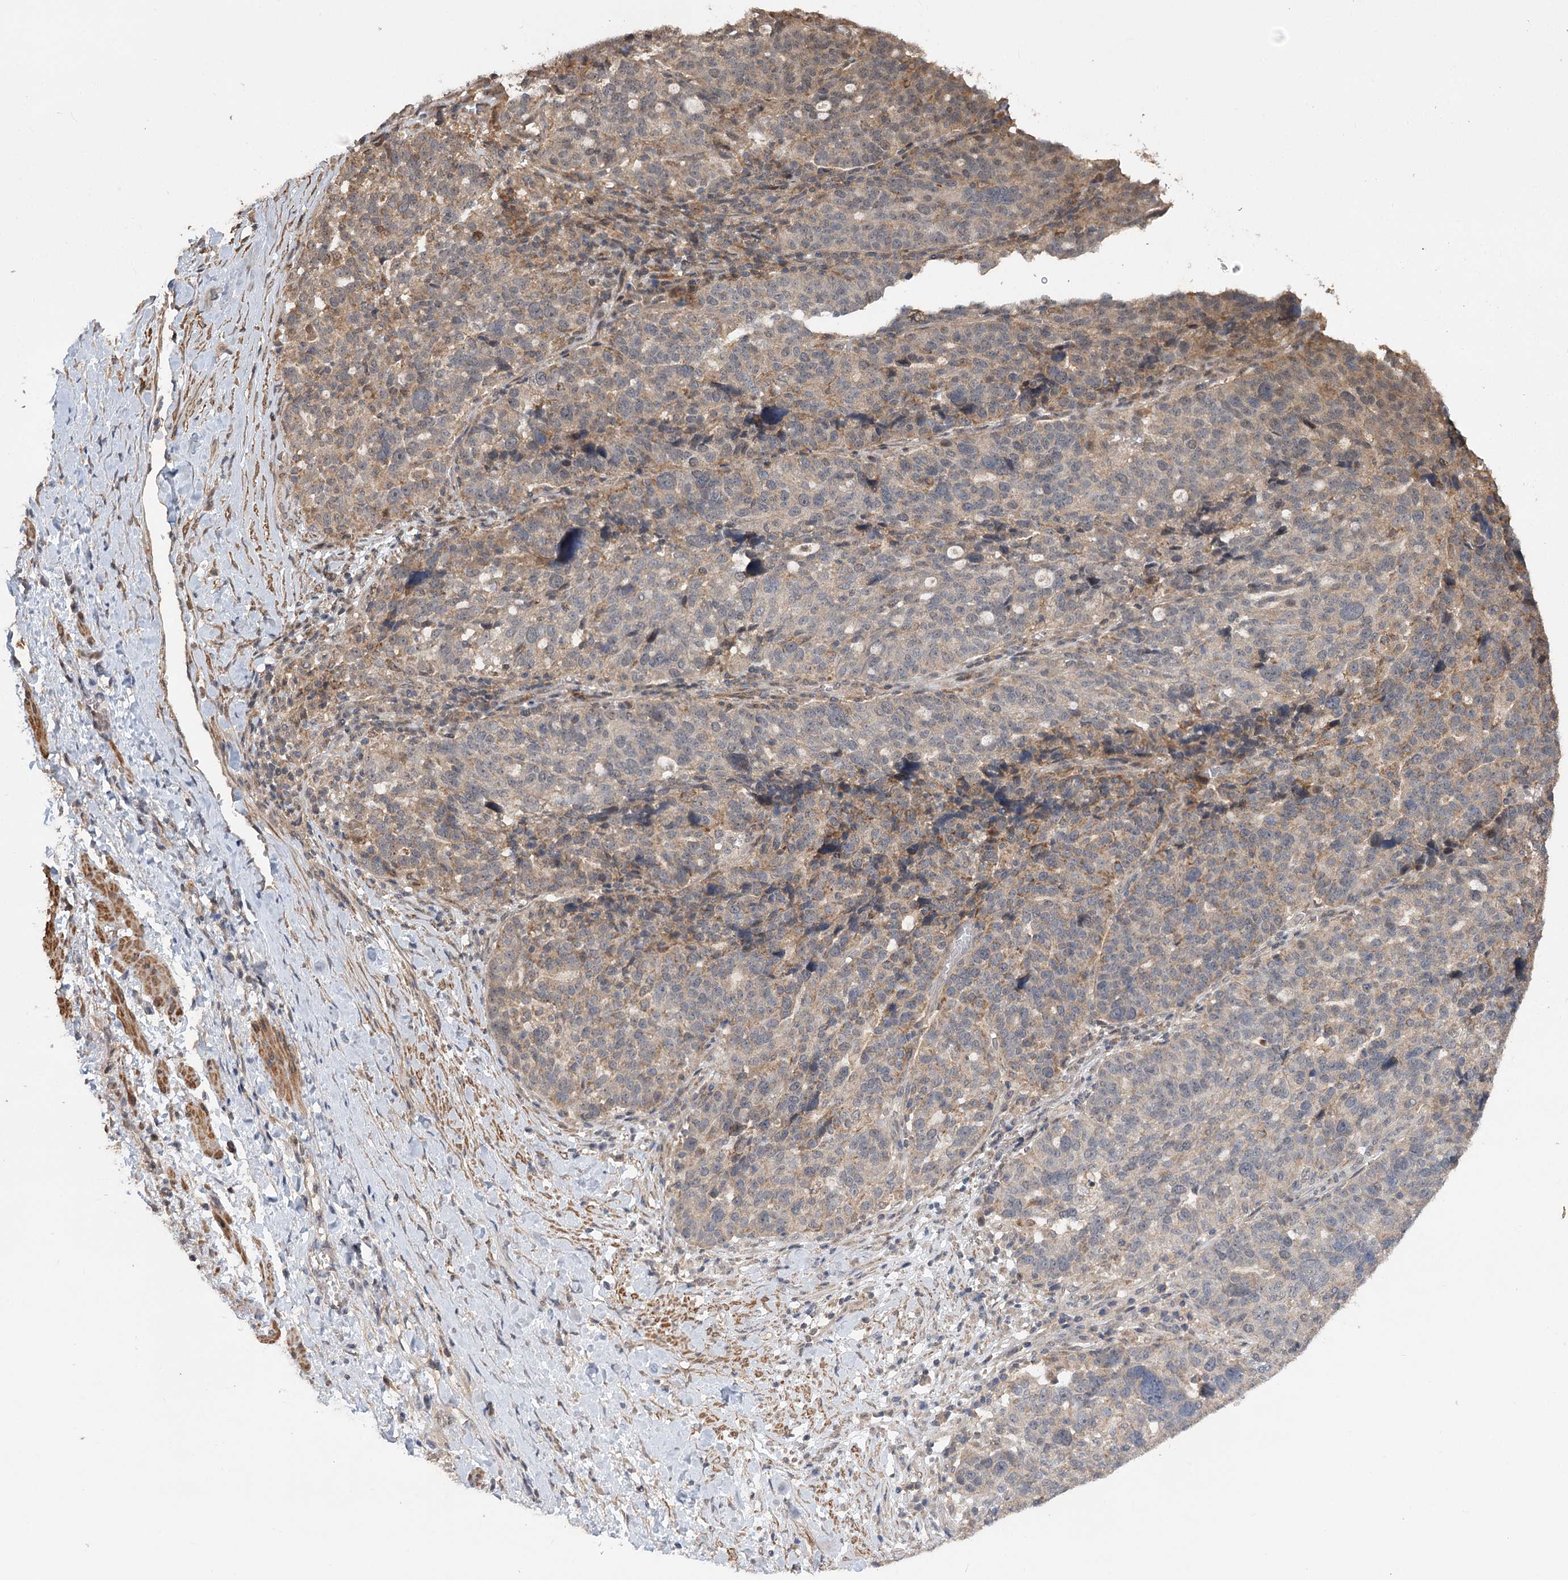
{"staining": {"intensity": "weak", "quantity": "25%-75%", "location": "cytoplasmic/membranous"}, "tissue": "ovarian cancer", "cell_type": "Tumor cells", "image_type": "cancer", "snomed": [{"axis": "morphology", "description": "Cystadenocarcinoma, serous, NOS"}, {"axis": "topography", "description": "Ovary"}], "caption": "Protein expression analysis of ovarian serous cystadenocarcinoma shows weak cytoplasmic/membranous expression in about 25%-75% of tumor cells.", "gene": "TENM2", "patient": {"sex": "female", "age": 59}}